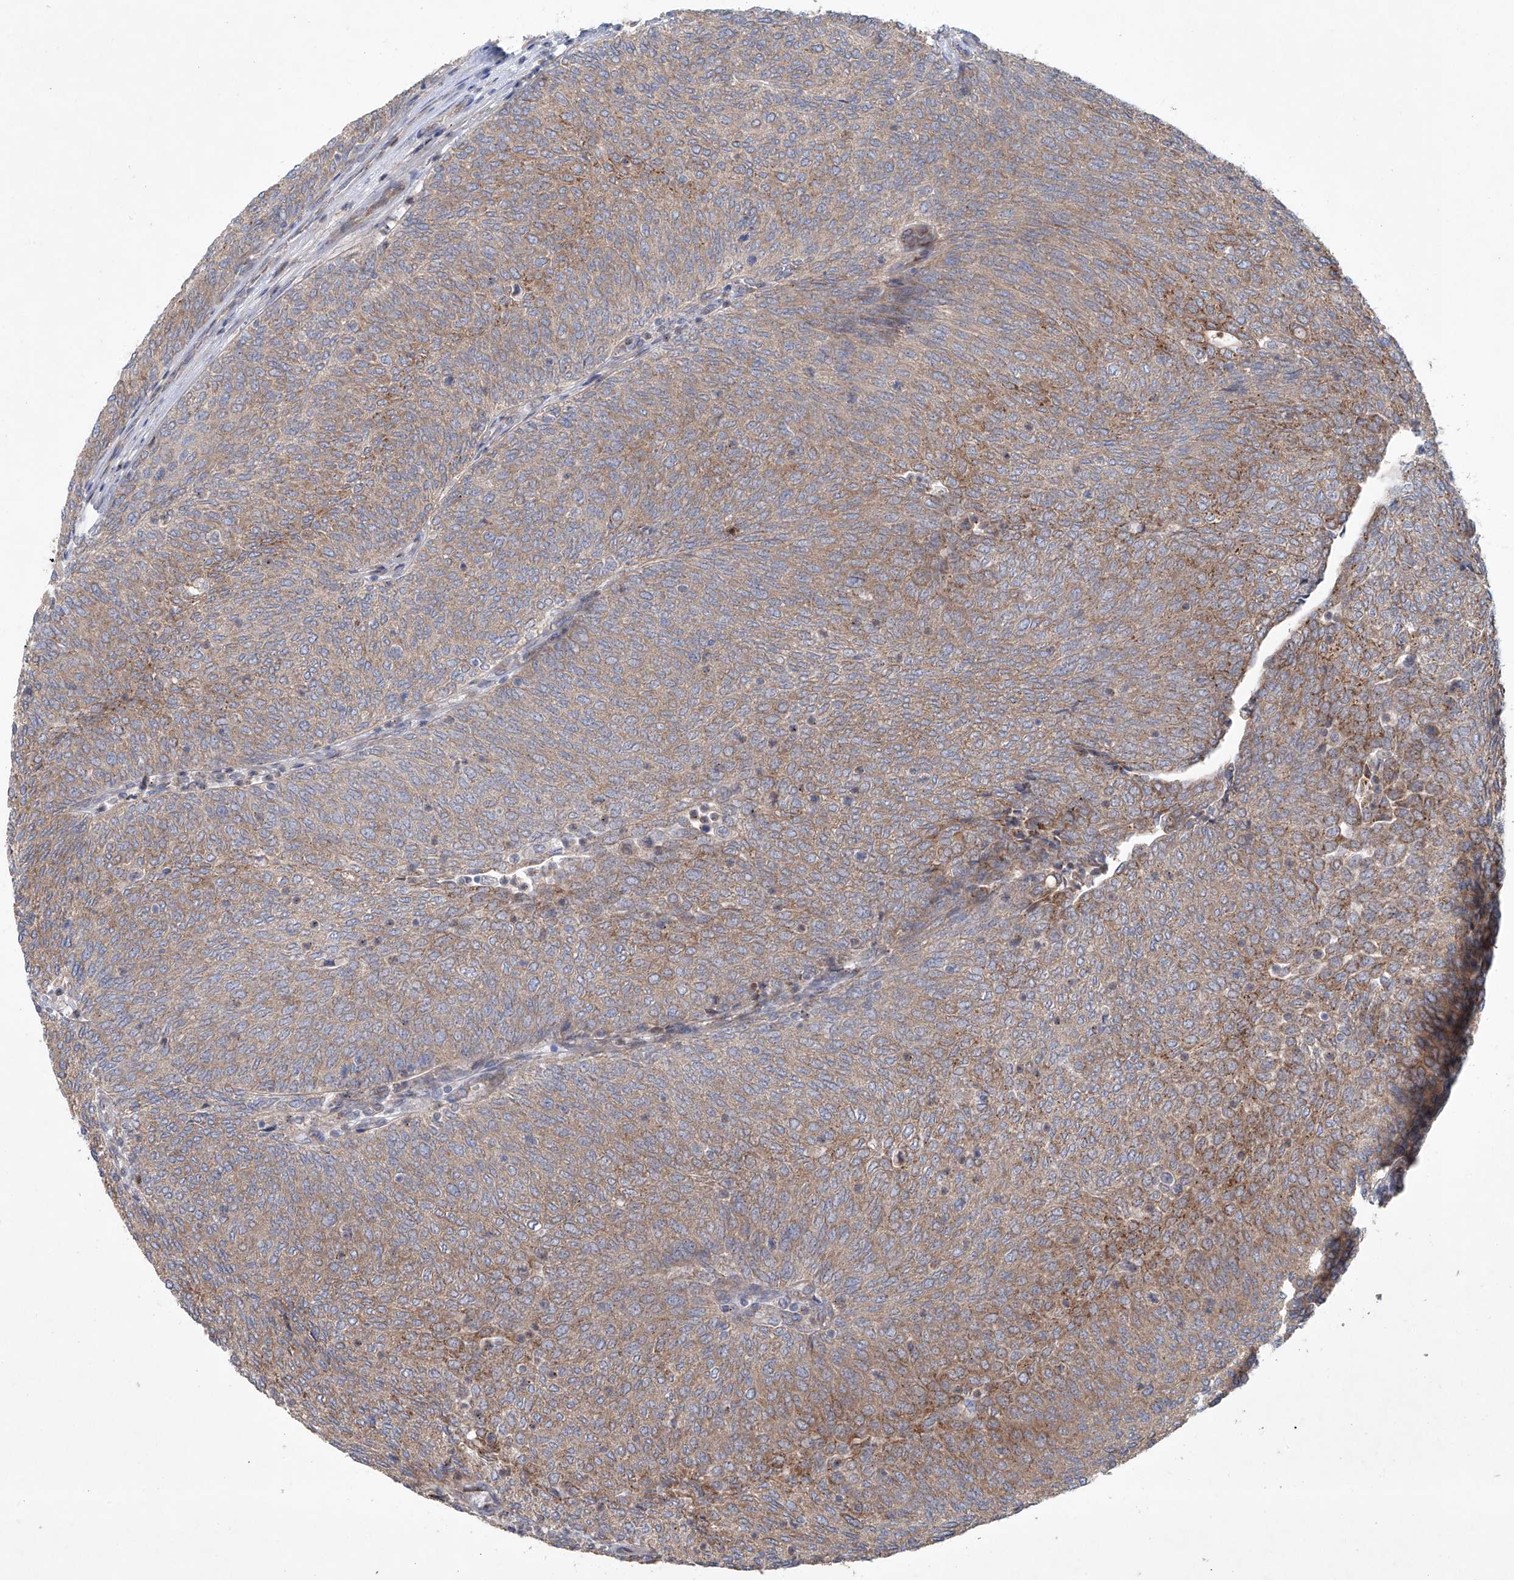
{"staining": {"intensity": "moderate", "quantity": ">75%", "location": "cytoplasmic/membranous"}, "tissue": "urothelial cancer", "cell_type": "Tumor cells", "image_type": "cancer", "snomed": [{"axis": "morphology", "description": "Urothelial carcinoma, Low grade"}, {"axis": "topography", "description": "Urinary bladder"}], "caption": "A brown stain labels moderate cytoplasmic/membranous positivity of a protein in human urothelial cancer tumor cells. (IHC, brightfield microscopy, high magnification).", "gene": "KLC4", "patient": {"sex": "female", "age": 79}}